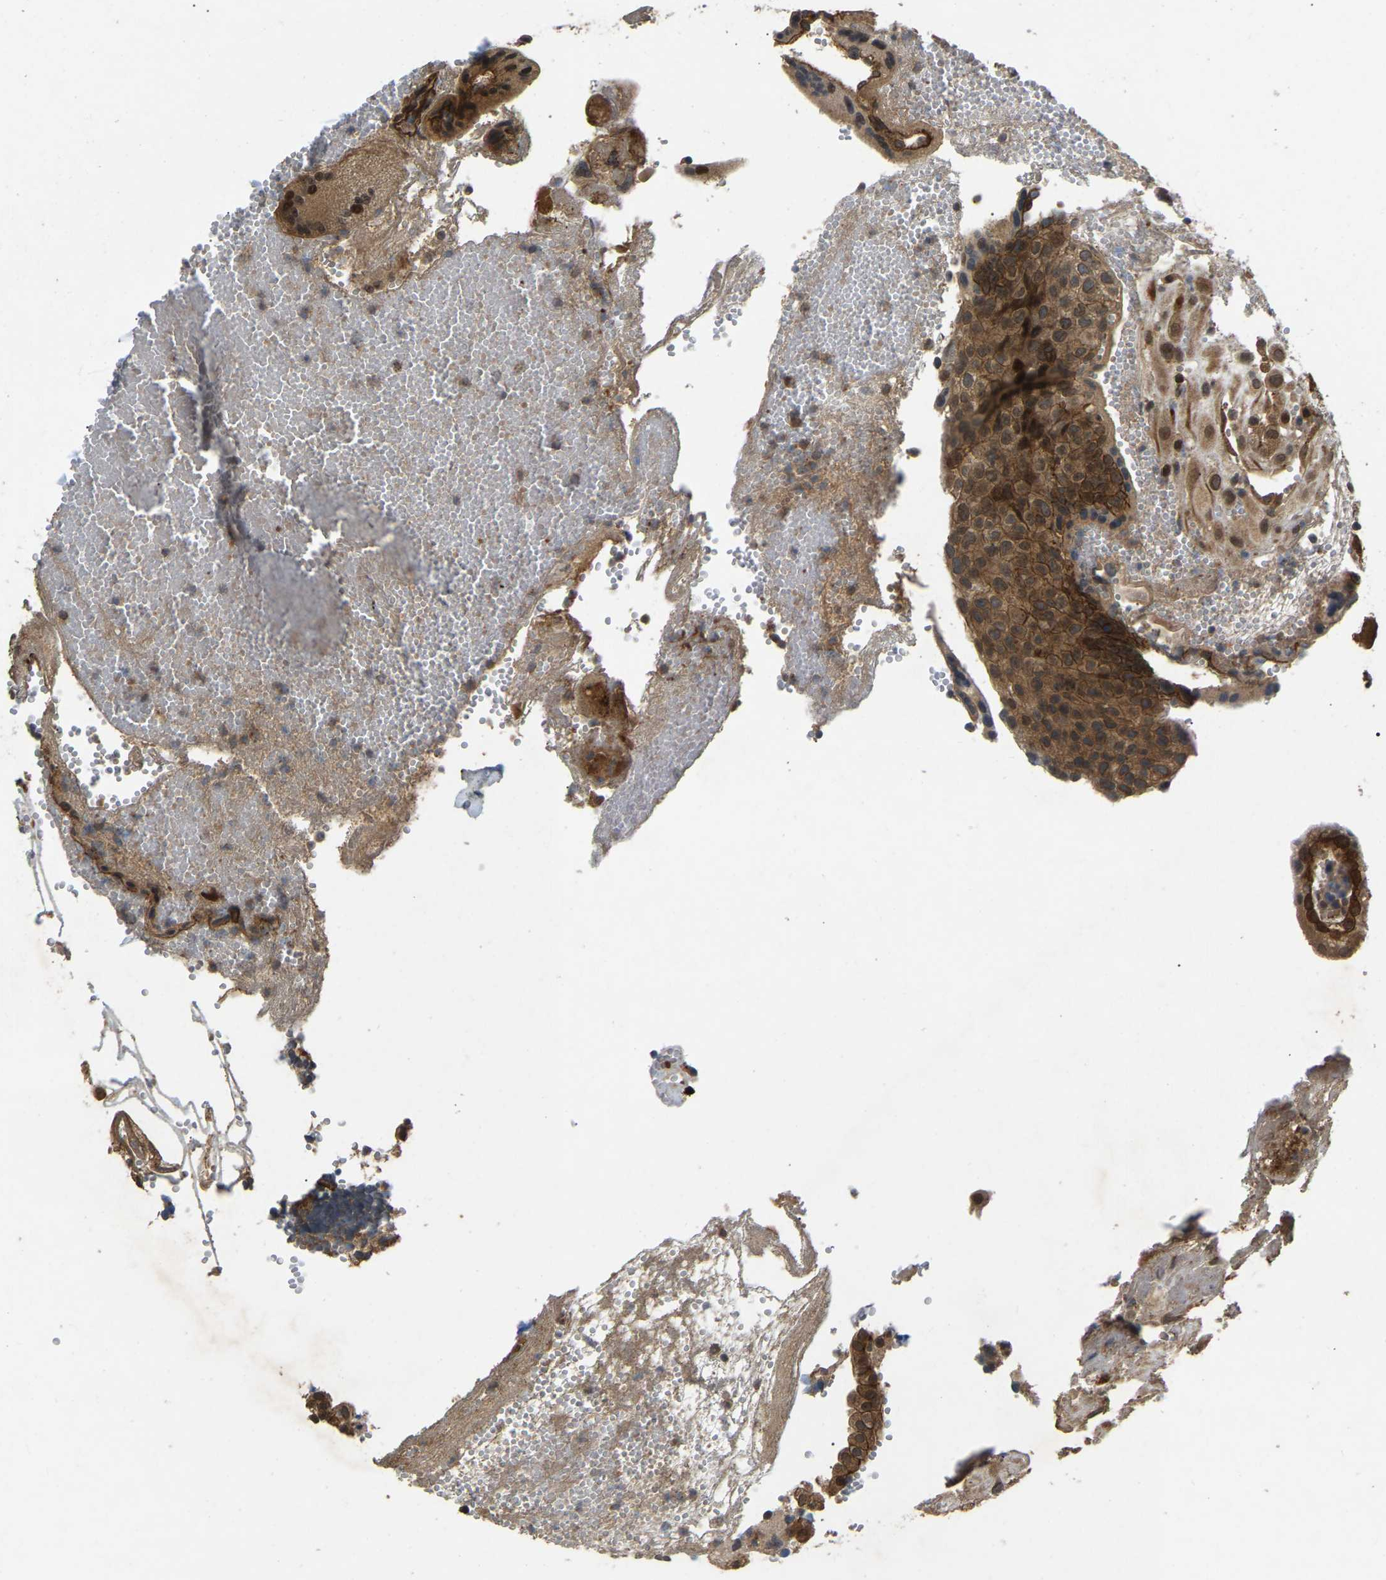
{"staining": {"intensity": "moderate", "quantity": ">75%", "location": "cytoplasmic/membranous,nuclear"}, "tissue": "placenta", "cell_type": "Decidual cells", "image_type": "normal", "snomed": [{"axis": "morphology", "description": "Normal tissue, NOS"}, {"axis": "topography", "description": "Placenta"}], "caption": "Protein expression analysis of unremarkable placenta displays moderate cytoplasmic/membranous,nuclear staining in about >75% of decidual cells. Nuclei are stained in blue.", "gene": "KIAA1549", "patient": {"sex": "female", "age": 18}}